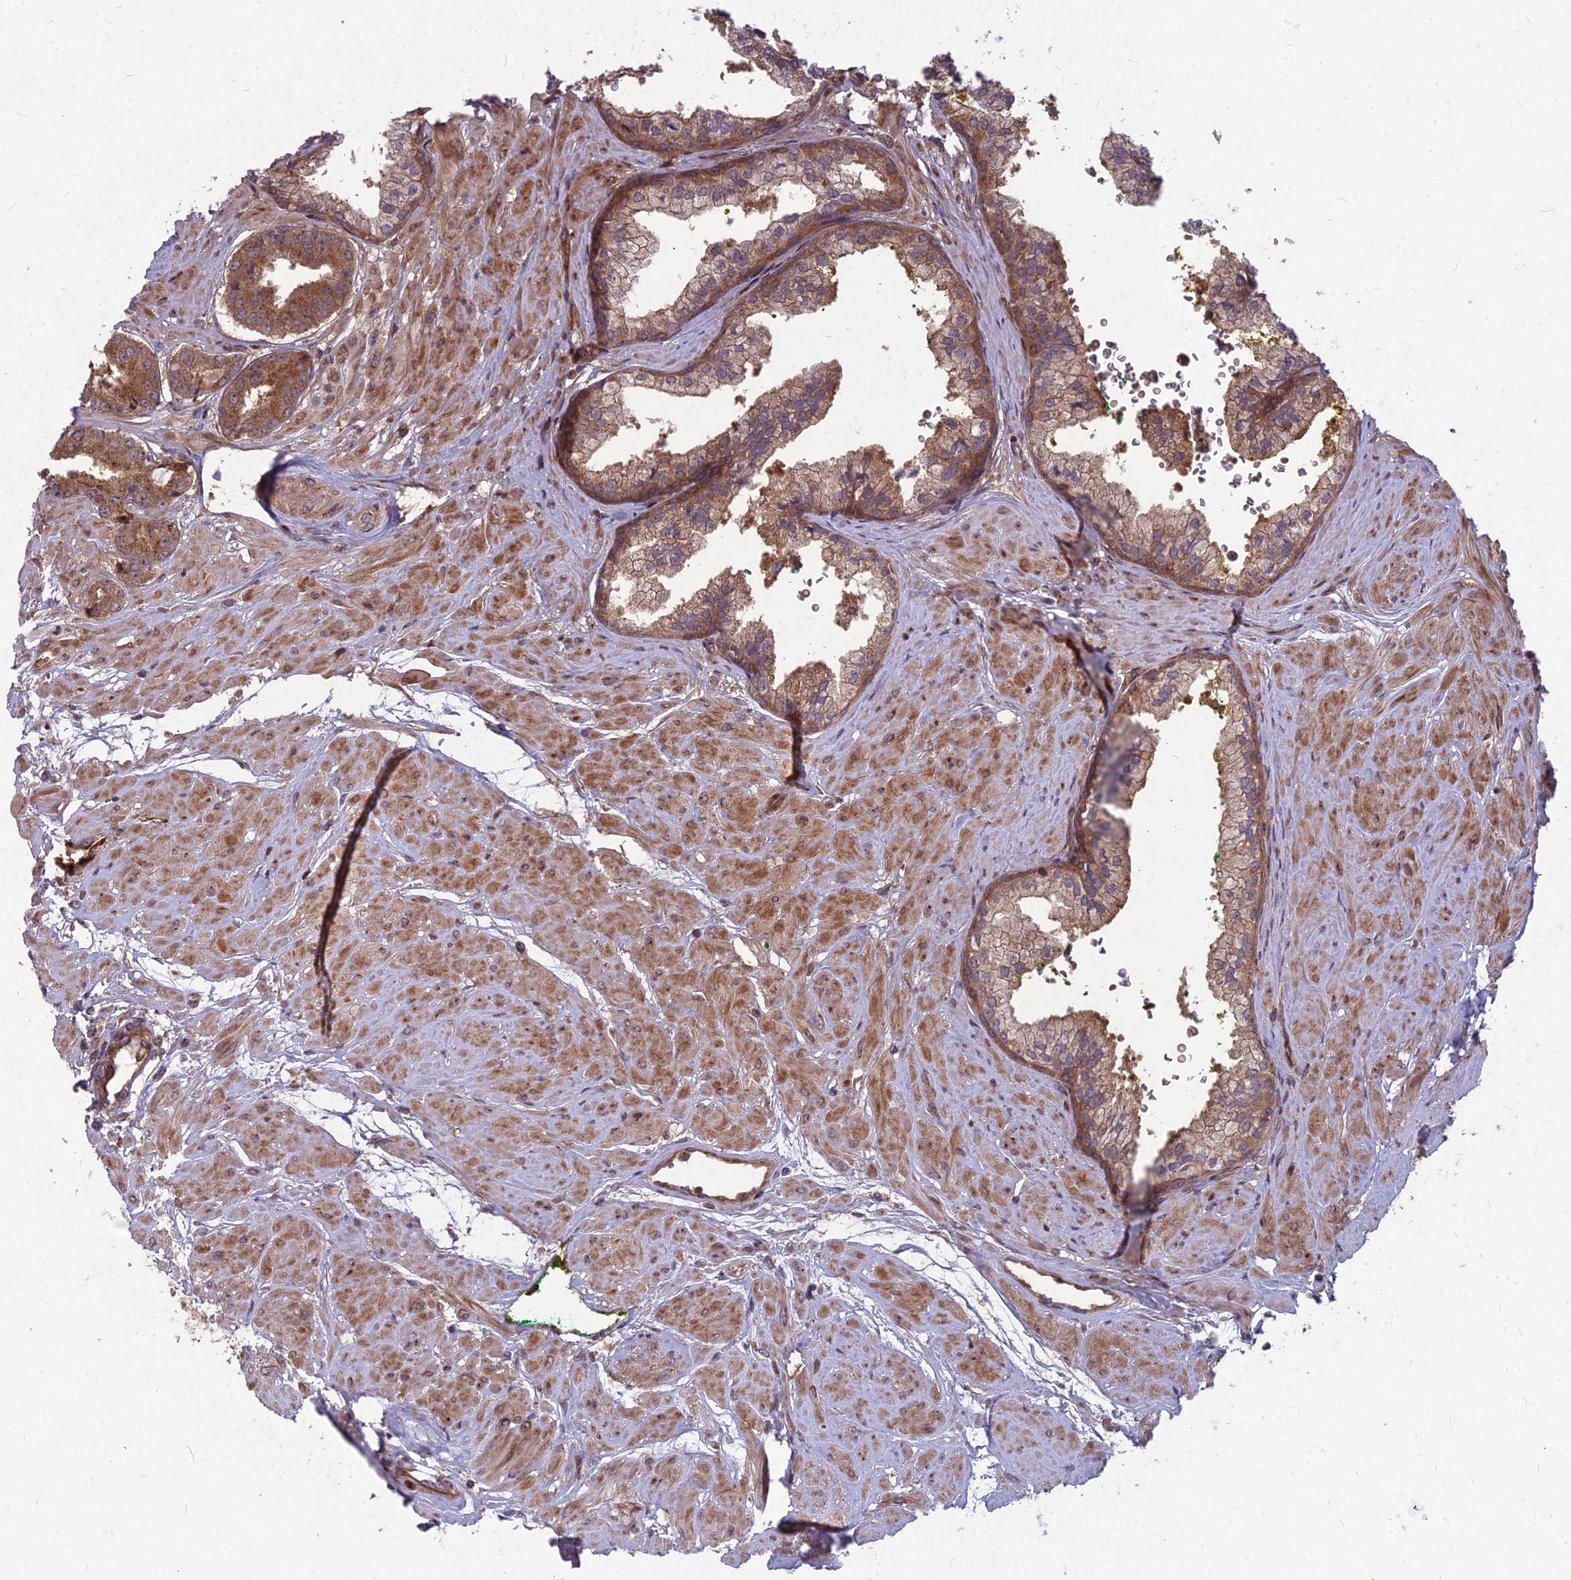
{"staining": {"intensity": "moderate", "quantity": ">75%", "location": "cytoplasmic/membranous"}, "tissue": "prostate cancer", "cell_type": "Tumor cells", "image_type": "cancer", "snomed": [{"axis": "morphology", "description": "Adenocarcinoma, High grade"}, {"axis": "topography", "description": "Prostate"}], "caption": "Immunohistochemical staining of prostate cancer reveals medium levels of moderate cytoplasmic/membranous expression in about >75% of tumor cells.", "gene": "MFSD8", "patient": {"sex": "male", "age": 63}}